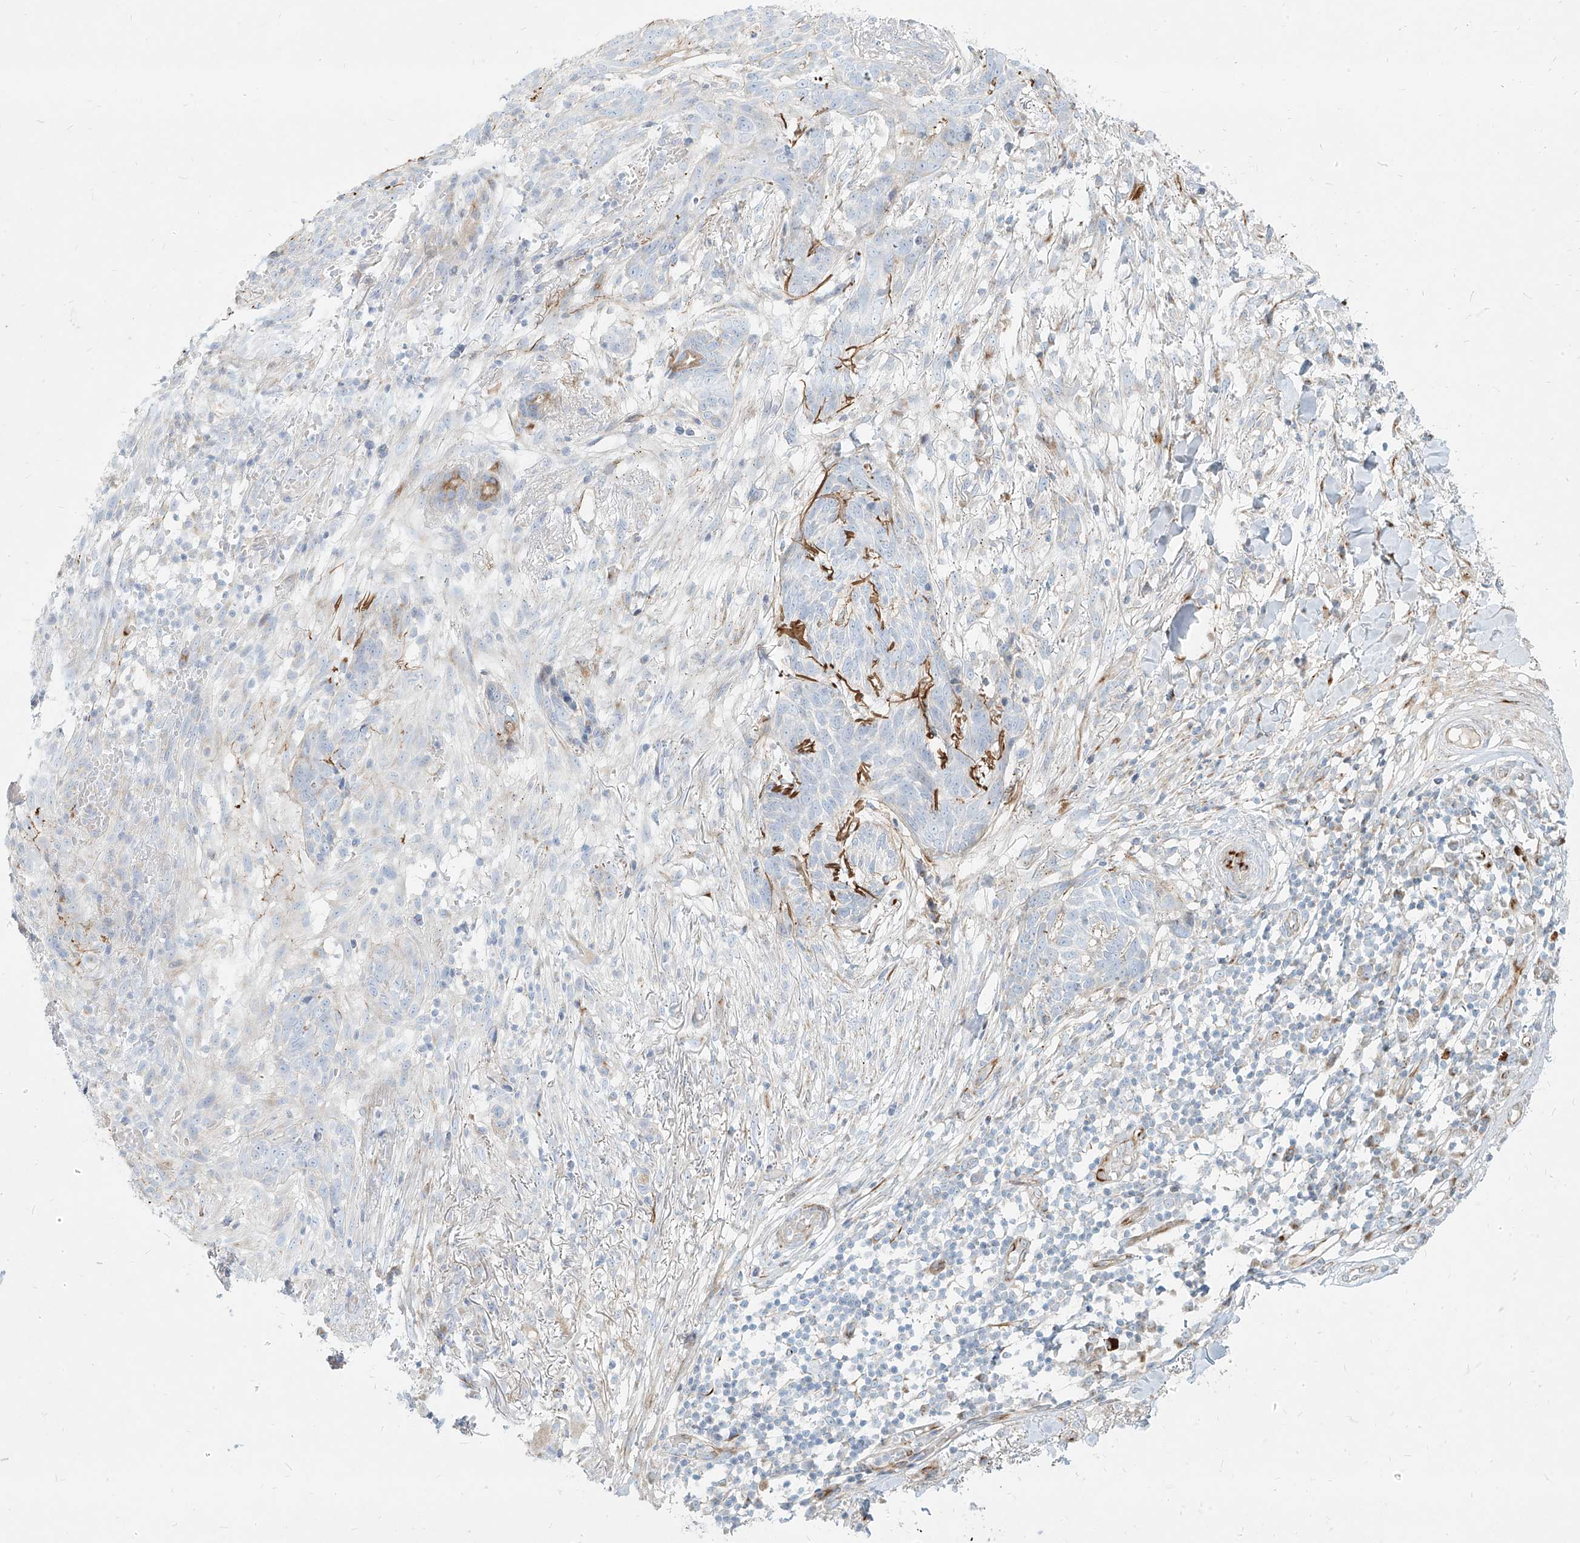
{"staining": {"intensity": "negative", "quantity": "none", "location": "none"}, "tissue": "skin cancer", "cell_type": "Tumor cells", "image_type": "cancer", "snomed": [{"axis": "morphology", "description": "Normal tissue, NOS"}, {"axis": "morphology", "description": "Basal cell carcinoma"}, {"axis": "topography", "description": "Skin"}], "caption": "An immunohistochemistry (IHC) photomicrograph of skin basal cell carcinoma is shown. There is no staining in tumor cells of skin basal cell carcinoma.", "gene": "MTX2", "patient": {"sex": "male", "age": 64}}